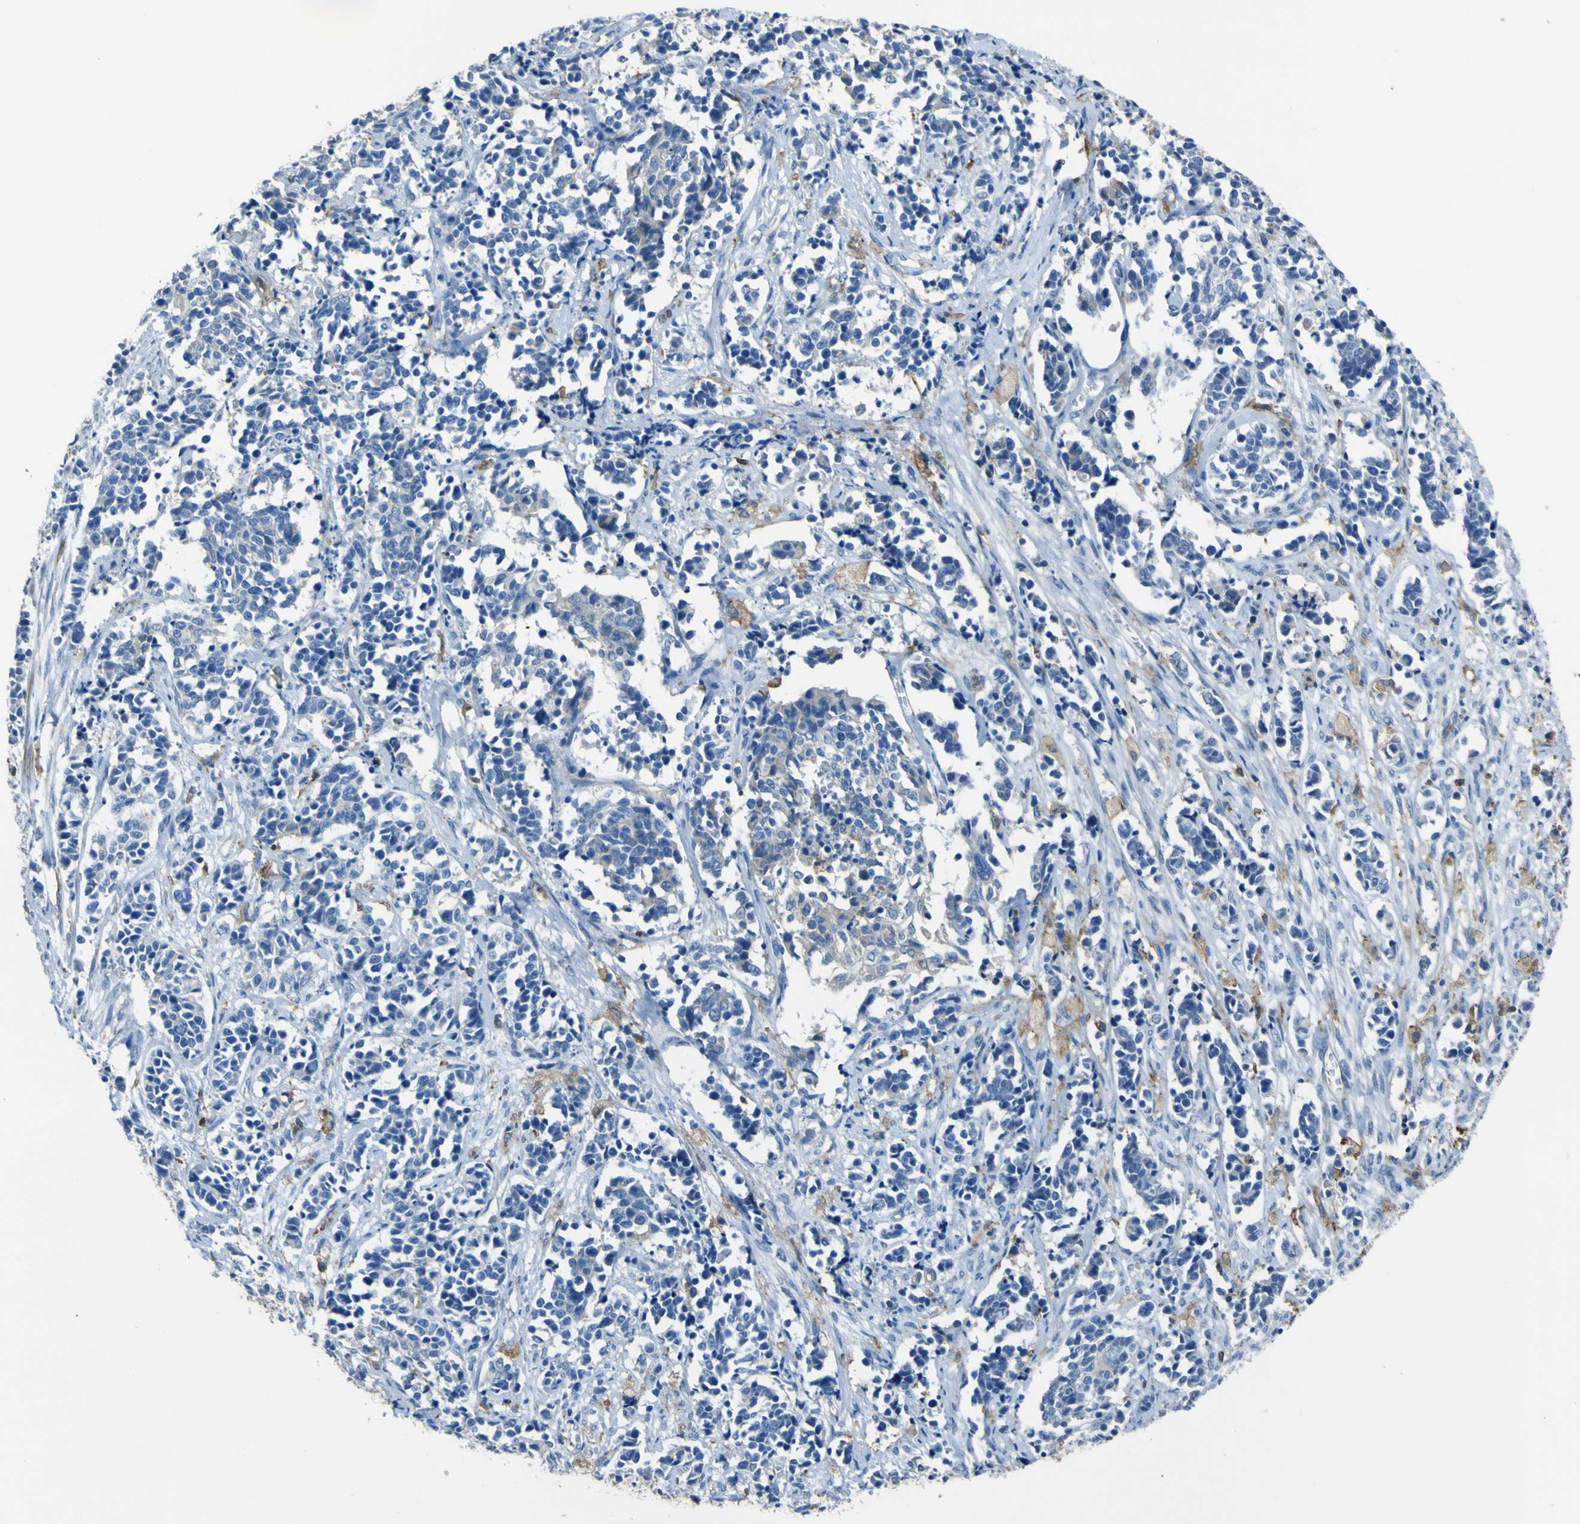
{"staining": {"intensity": "negative", "quantity": "none", "location": "none"}, "tissue": "cervical cancer", "cell_type": "Tumor cells", "image_type": "cancer", "snomed": [{"axis": "morphology", "description": "Normal tissue, NOS"}, {"axis": "morphology", "description": "Squamous cell carcinoma, NOS"}, {"axis": "topography", "description": "Cervix"}], "caption": "Cervical cancer stained for a protein using IHC exhibits no positivity tumor cells.", "gene": "LAIR1", "patient": {"sex": "female", "age": 35}}